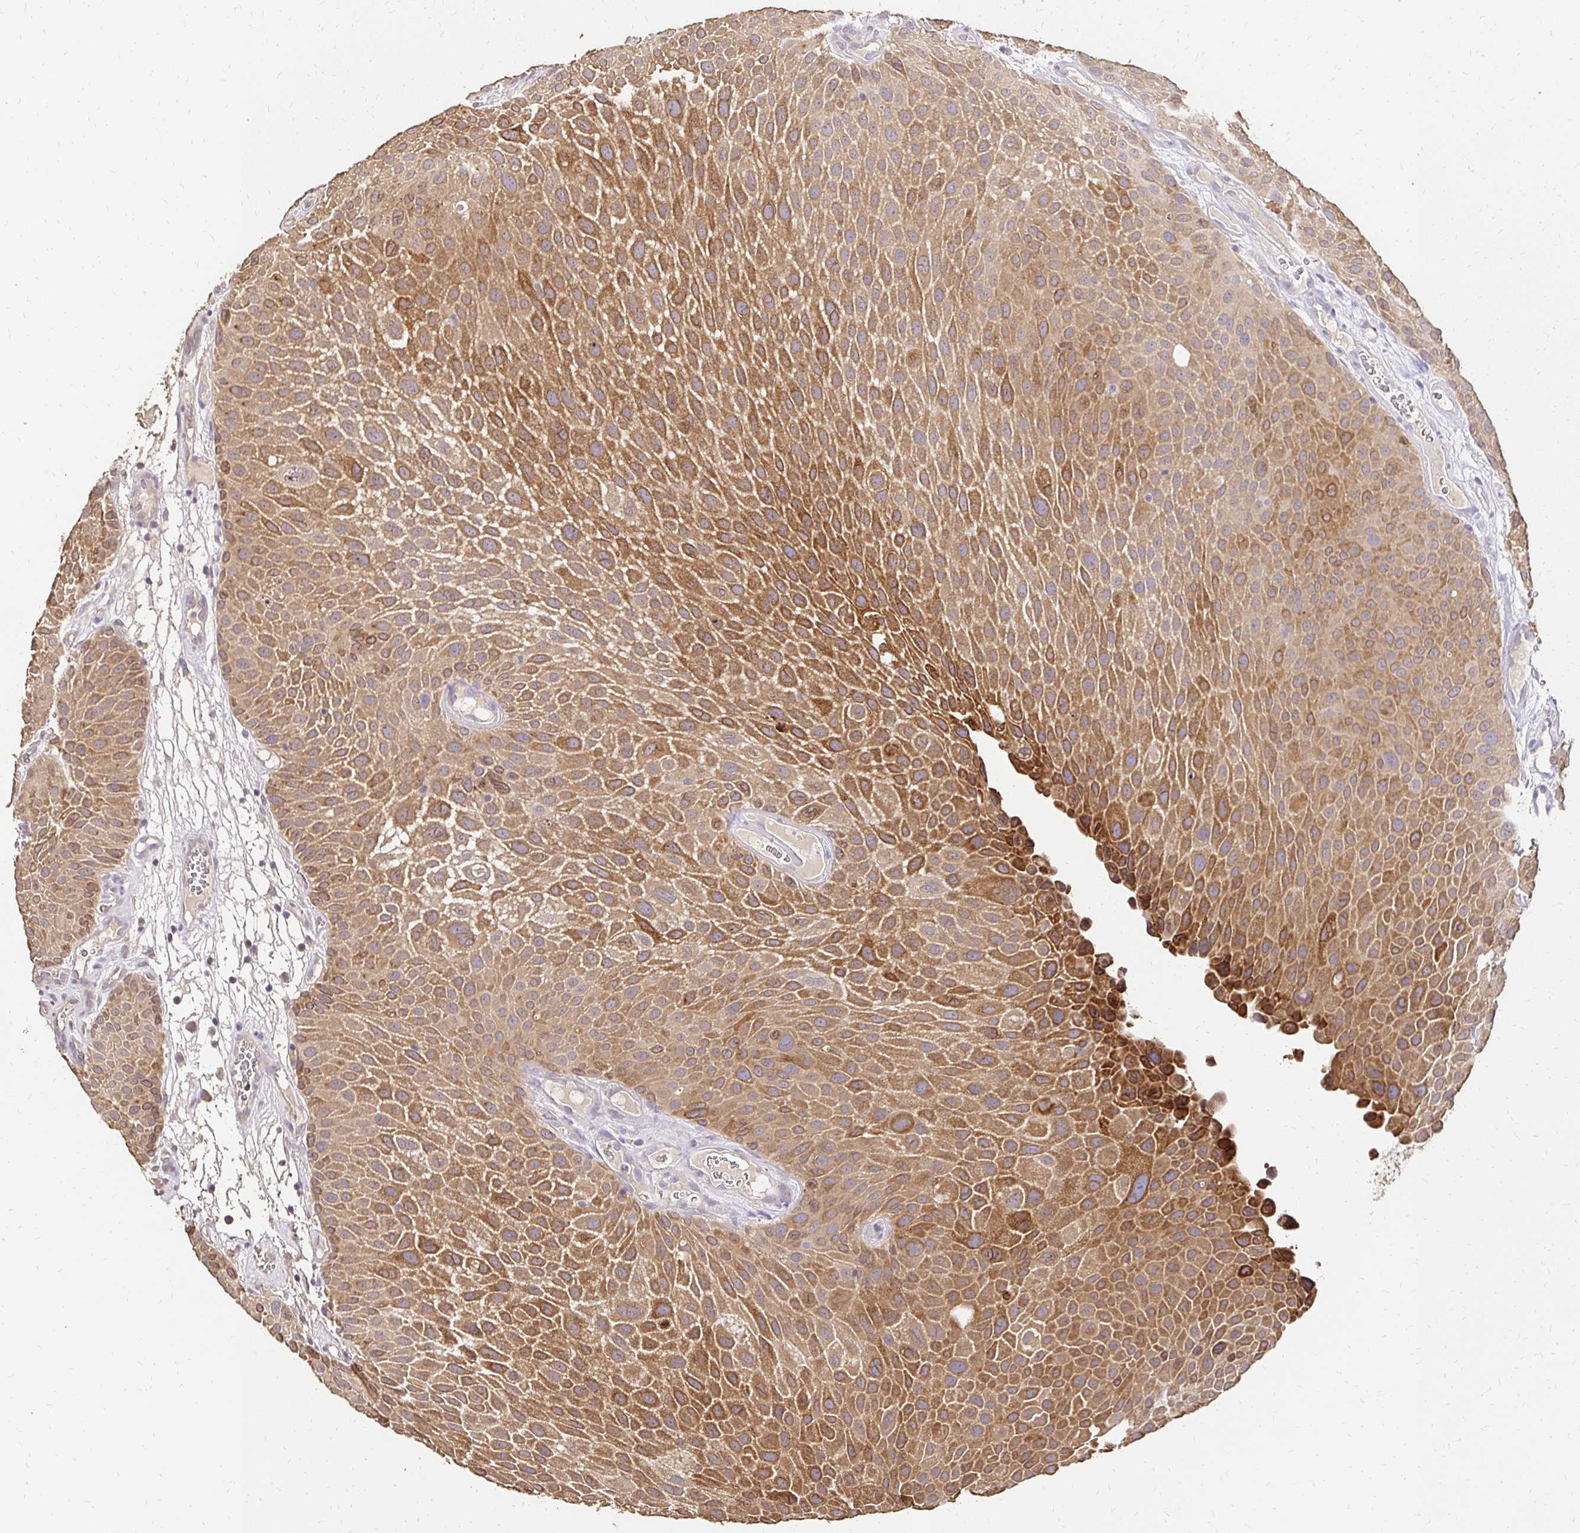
{"staining": {"intensity": "moderate", "quantity": ">75%", "location": "cytoplasmic/membranous"}, "tissue": "urothelial cancer", "cell_type": "Tumor cells", "image_type": "cancer", "snomed": [{"axis": "morphology", "description": "Urothelial carcinoma, Low grade"}, {"axis": "topography", "description": "Urinary bladder"}], "caption": "IHC image of urothelial carcinoma (low-grade) stained for a protein (brown), which displays medium levels of moderate cytoplasmic/membranous staining in about >75% of tumor cells.", "gene": "UGT1A6", "patient": {"sex": "male", "age": 72}}